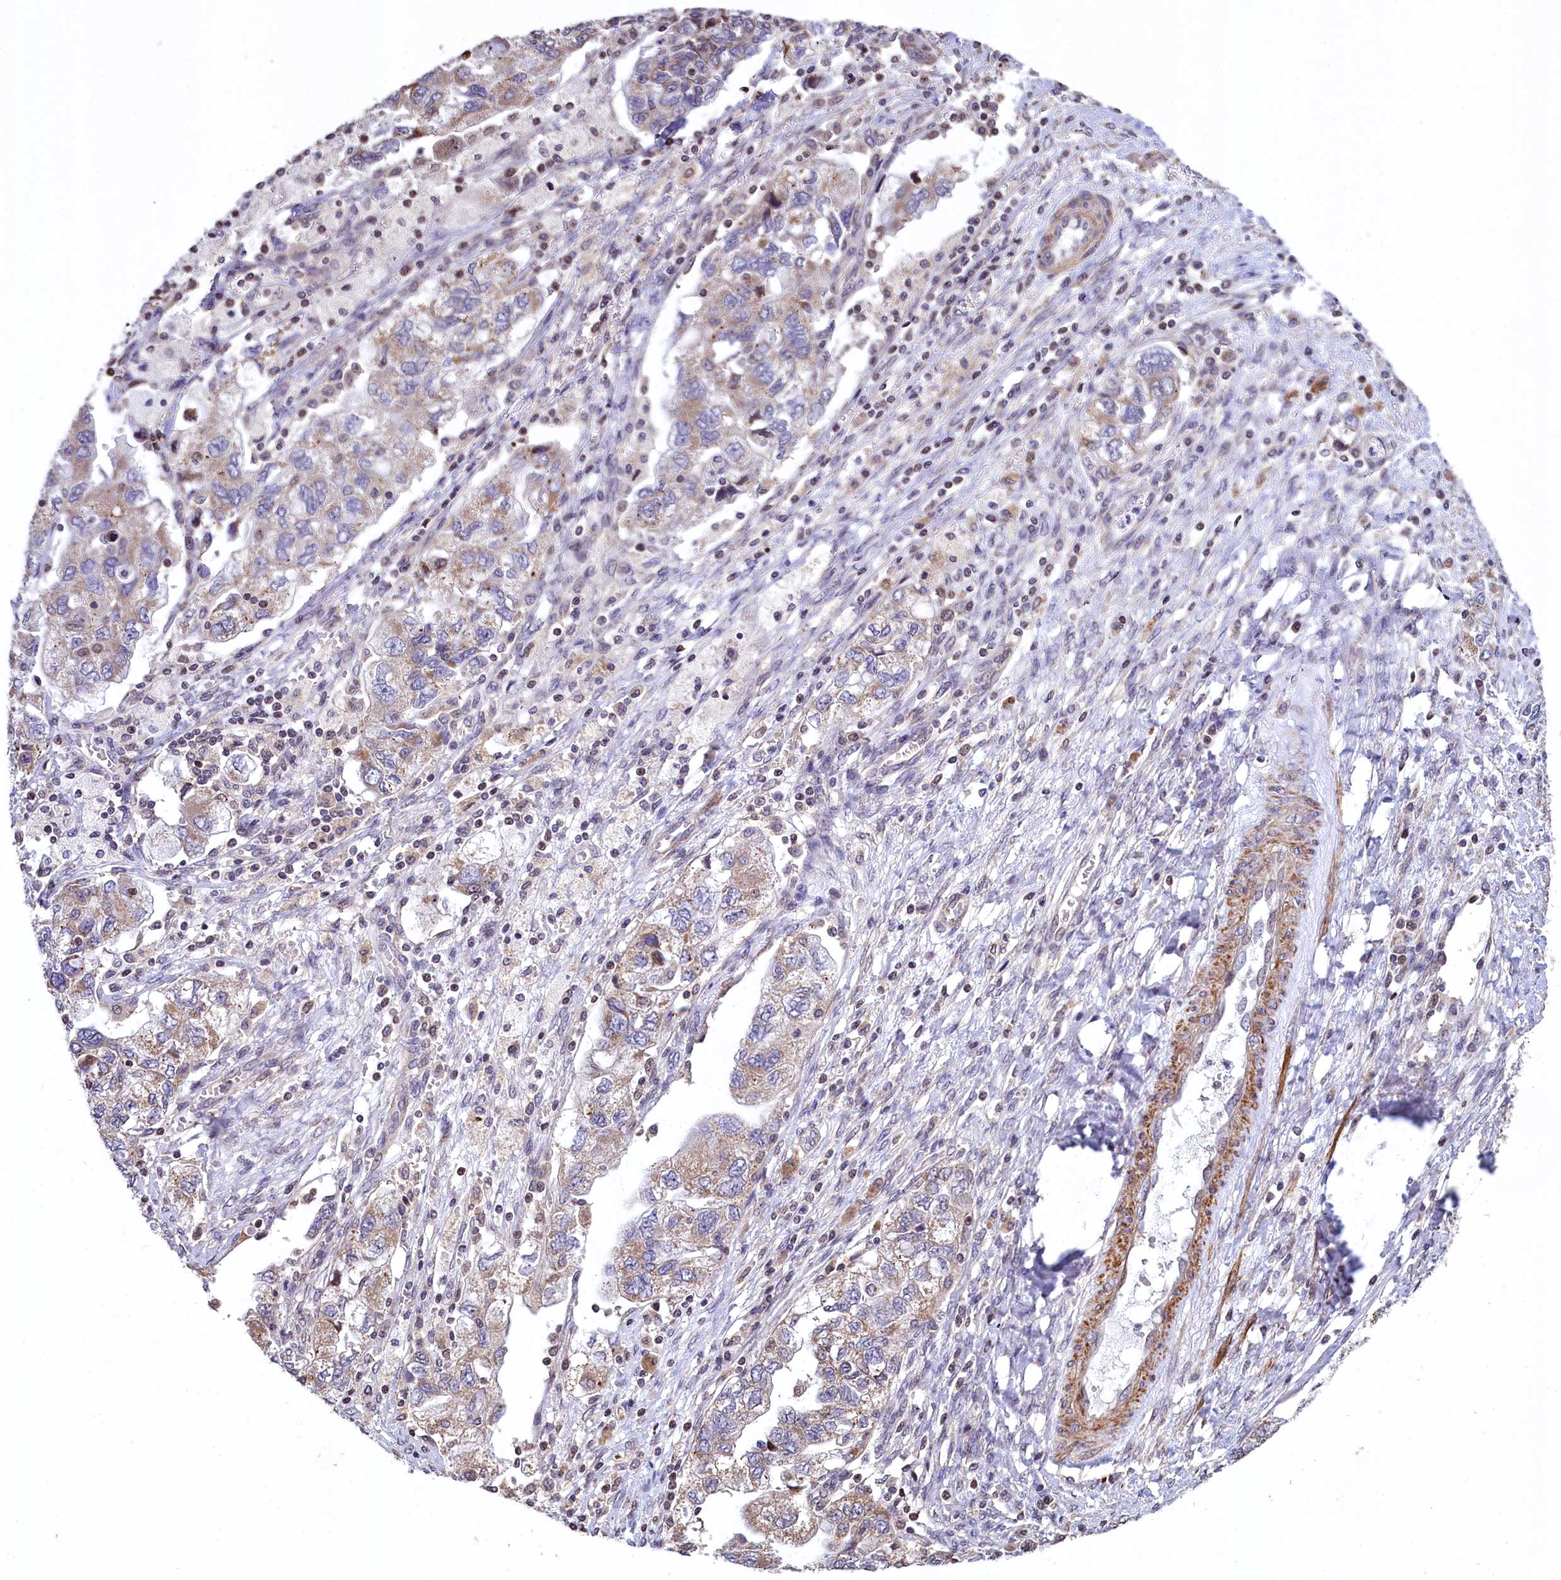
{"staining": {"intensity": "weak", "quantity": ">75%", "location": "cytoplasmic/membranous"}, "tissue": "ovarian cancer", "cell_type": "Tumor cells", "image_type": "cancer", "snomed": [{"axis": "morphology", "description": "Carcinoma, NOS"}, {"axis": "morphology", "description": "Cystadenocarcinoma, serous, NOS"}, {"axis": "topography", "description": "Ovary"}], "caption": "There is low levels of weak cytoplasmic/membranous staining in tumor cells of ovarian cancer (serous cystadenocarcinoma), as demonstrated by immunohistochemical staining (brown color).", "gene": "ZNF2", "patient": {"sex": "female", "age": 69}}